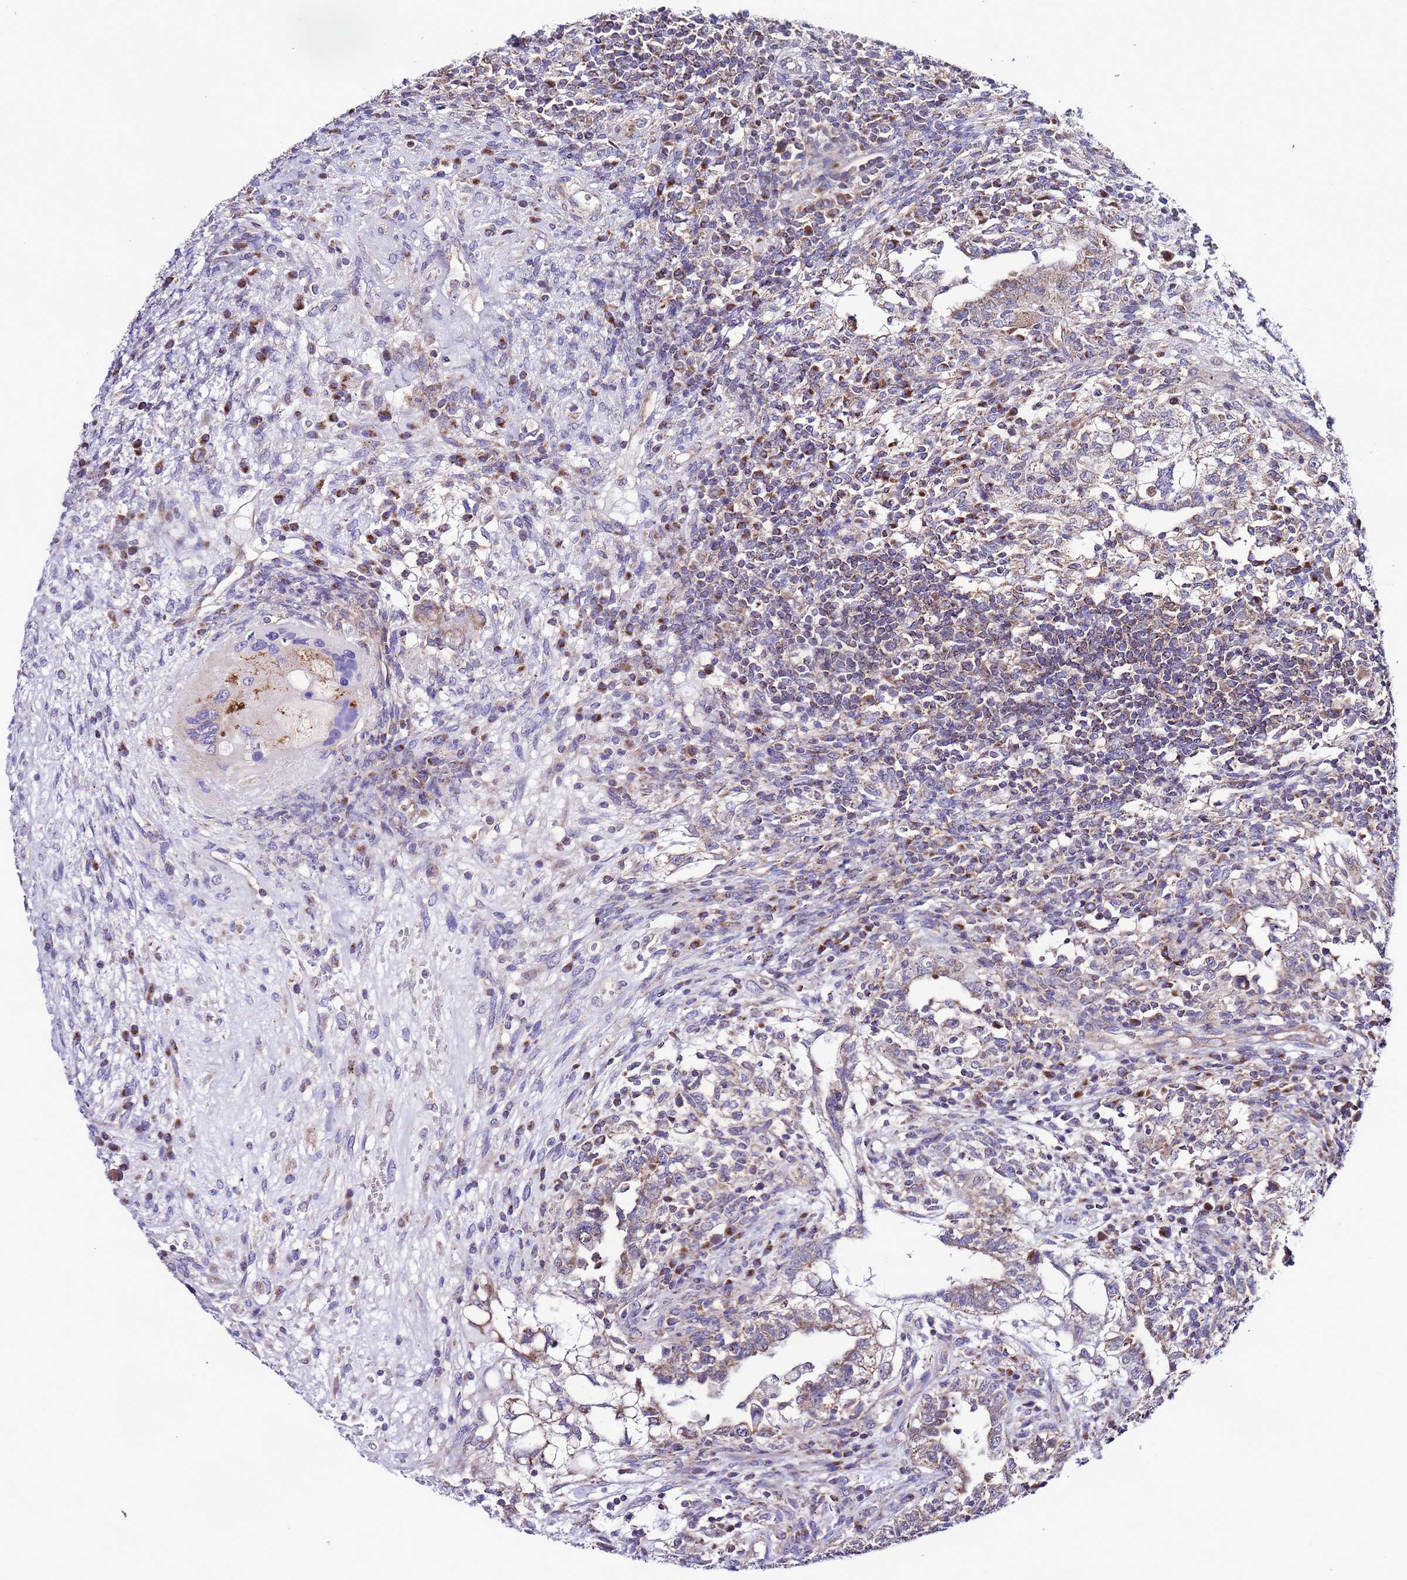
{"staining": {"intensity": "moderate", "quantity": "25%-75%", "location": "cytoplasmic/membranous"}, "tissue": "testis cancer", "cell_type": "Tumor cells", "image_type": "cancer", "snomed": [{"axis": "morphology", "description": "Carcinoma, Embryonal, NOS"}, {"axis": "topography", "description": "Testis"}], "caption": "Protein expression by immunohistochemistry shows moderate cytoplasmic/membranous staining in approximately 25%-75% of tumor cells in embryonal carcinoma (testis). (Brightfield microscopy of DAB IHC at high magnification).", "gene": "AHI1", "patient": {"sex": "male", "age": 26}}